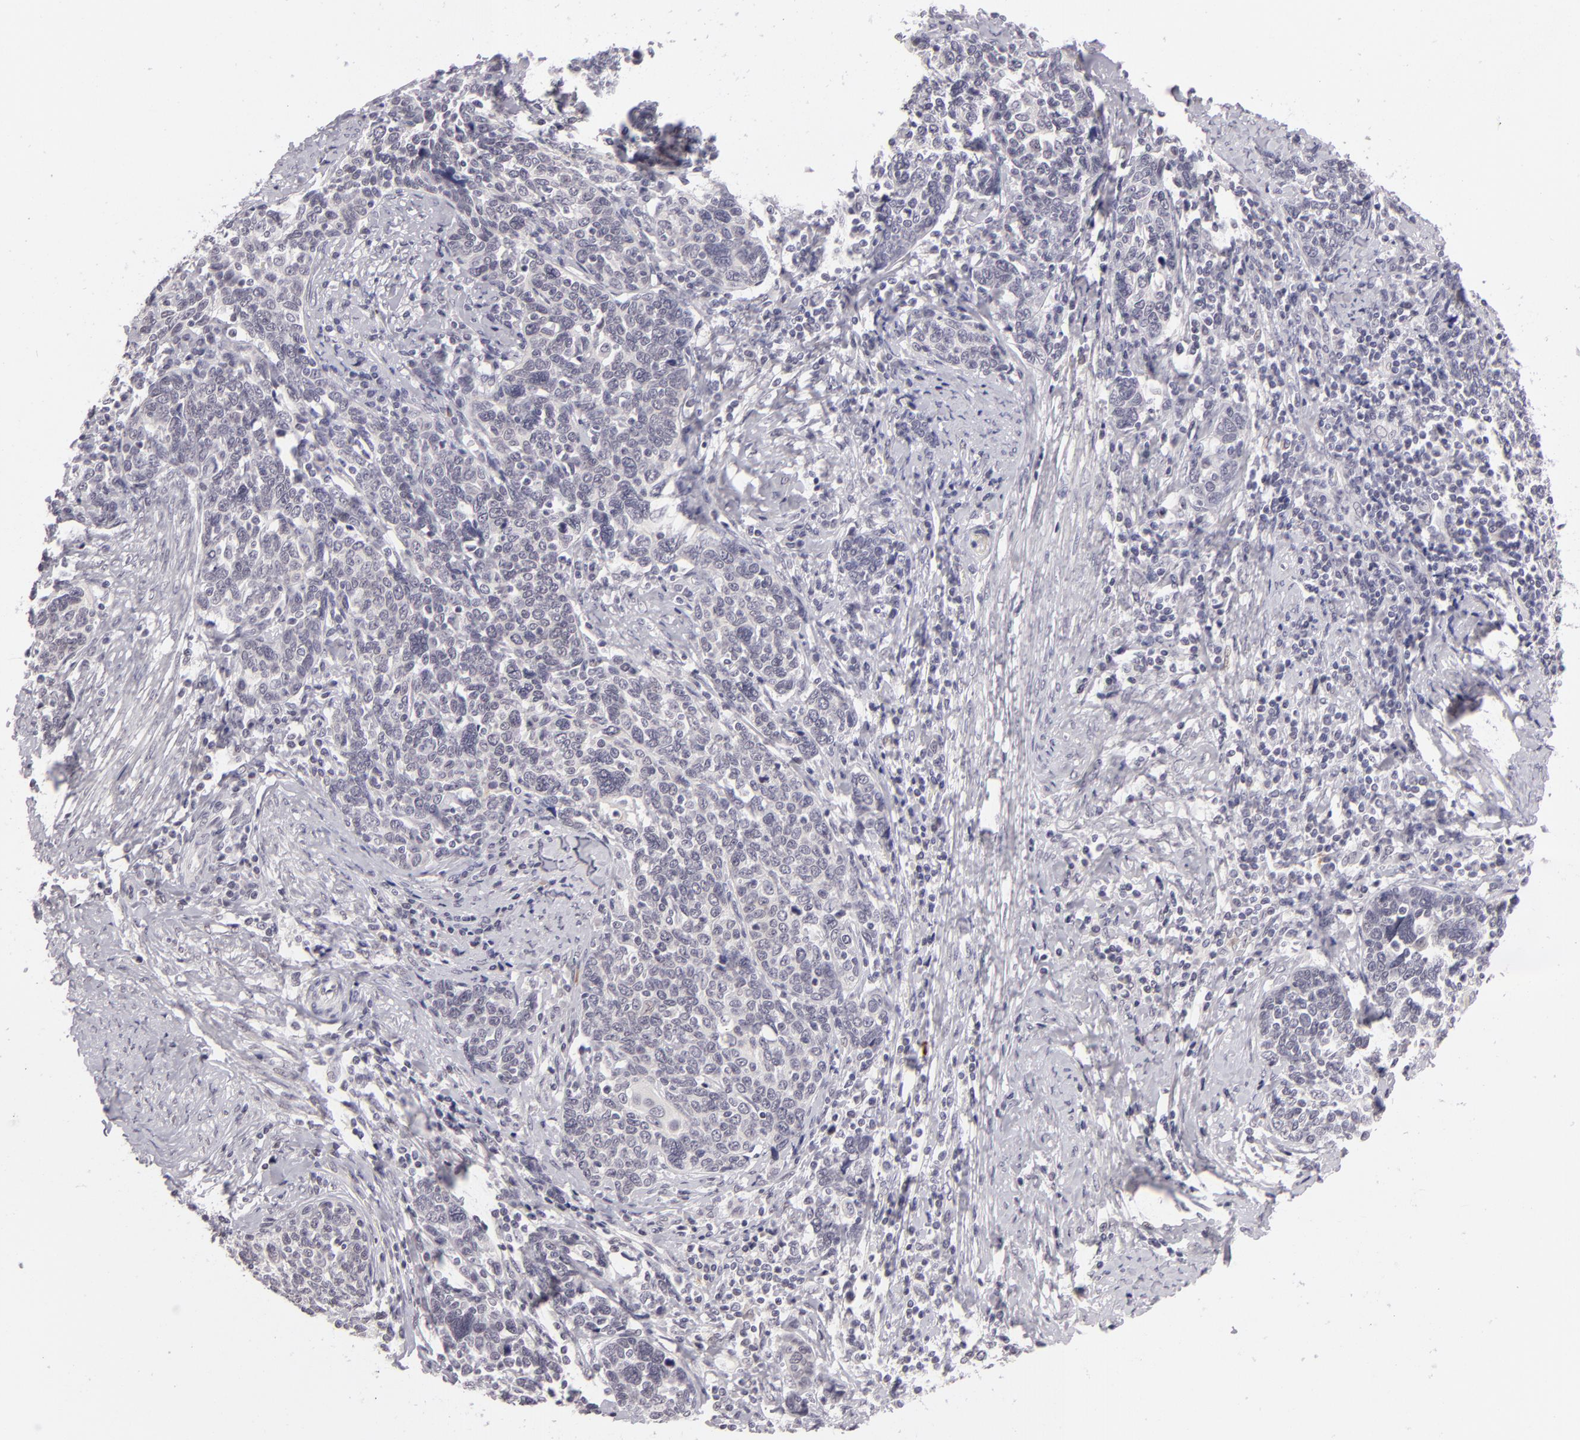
{"staining": {"intensity": "negative", "quantity": "none", "location": "none"}, "tissue": "cervical cancer", "cell_type": "Tumor cells", "image_type": "cancer", "snomed": [{"axis": "morphology", "description": "Squamous cell carcinoma, NOS"}, {"axis": "topography", "description": "Cervix"}], "caption": "Immunohistochemical staining of cervical squamous cell carcinoma shows no significant staining in tumor cells. (Stains: DAB (3,3'-diaminobenzidine) immunohistochemistry (IHC) with hematoxylin counter stain, Microscopy: brightfield microscopy at high magnification).", "gene": "ZNF205", "patient": {"sex": "female", "age": 41}}